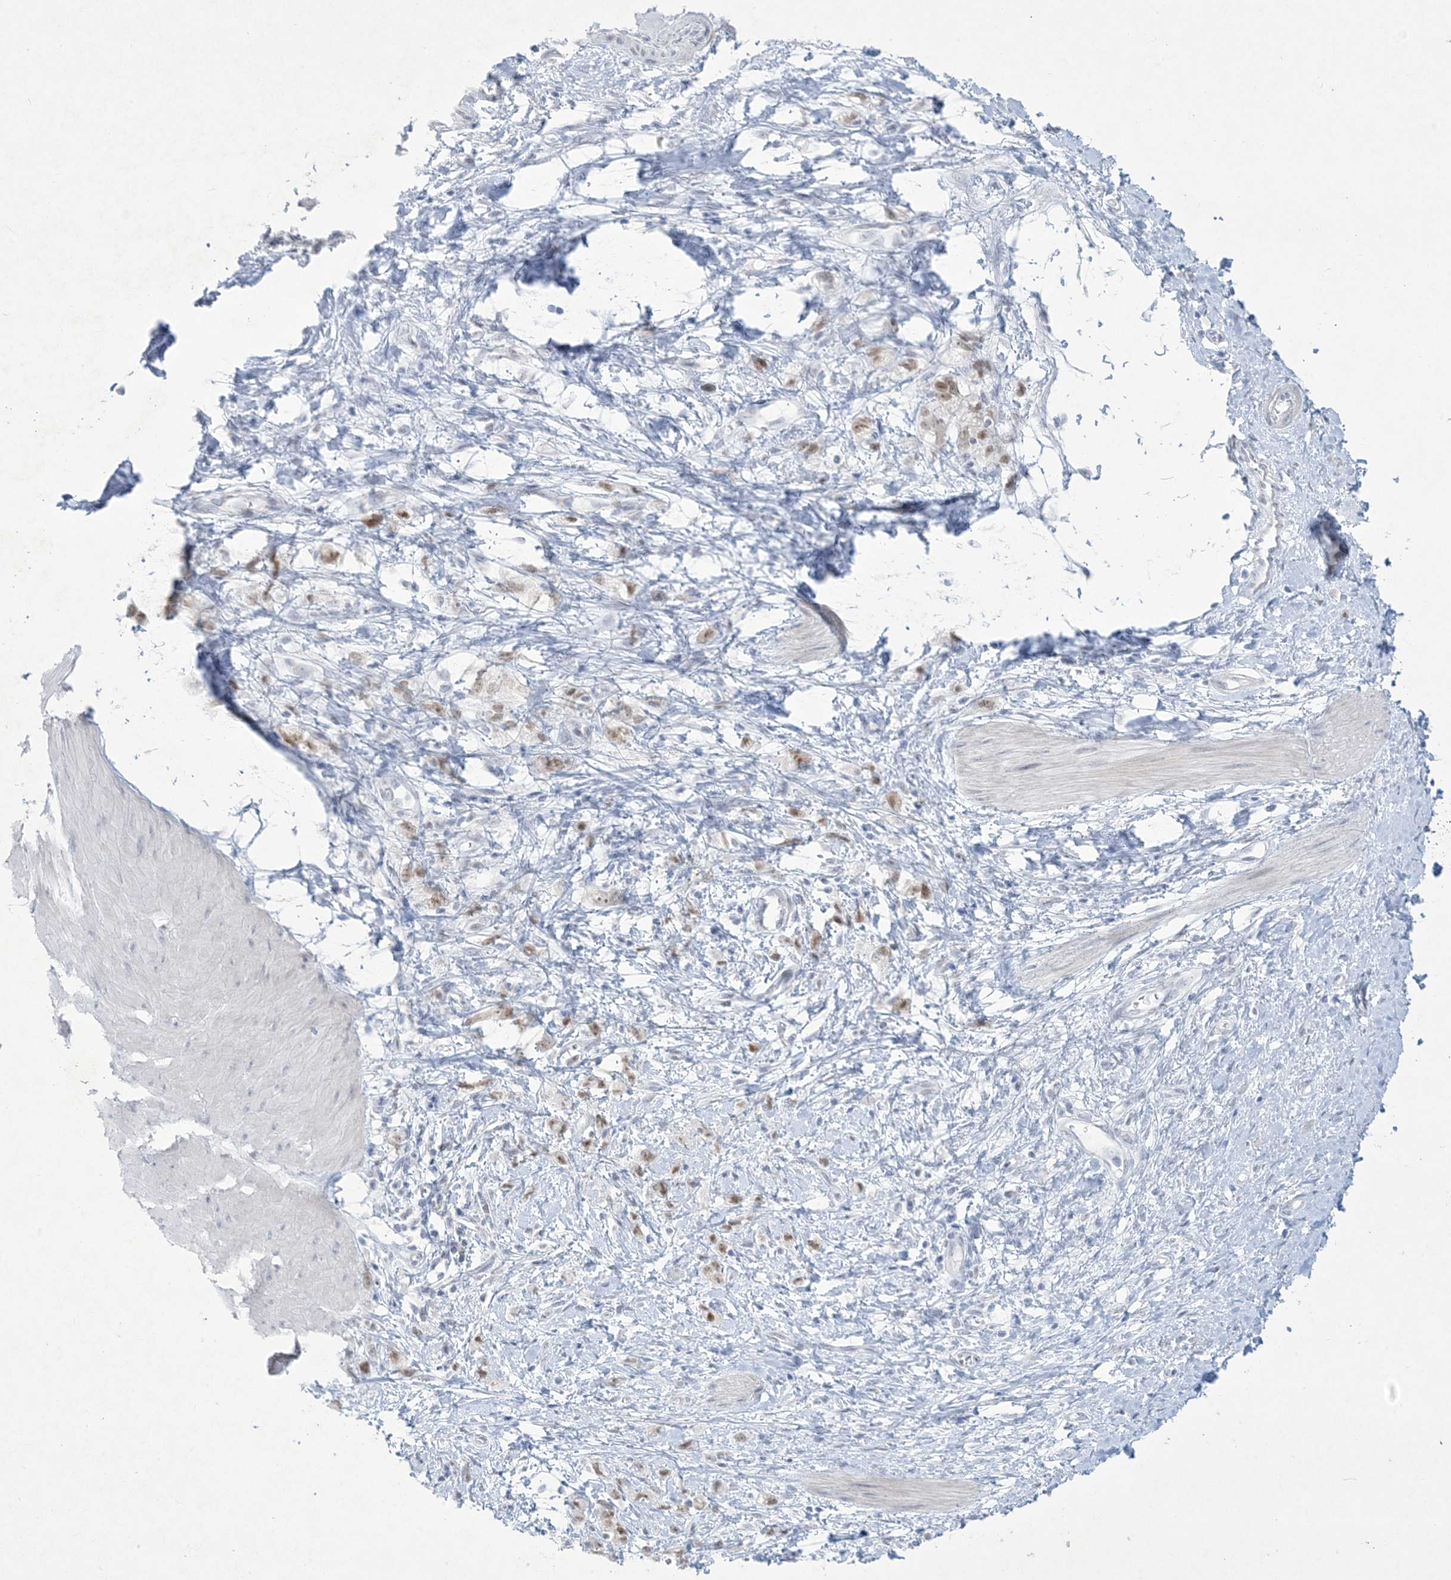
{"staining": {"intensity": "moderate", "quantity": "<25%", "location": "nuclear"}, "tissue": "stomach cancer", "cell_type": "Tumor cells", "image_type": "cancer", "snomed": [{"axis": "morphology", "description": "Adenocarcinoma, NOS"}, {"axis": "topography", "description": "Stomach"}], "caption": "Immunohistochemical staining of stomach cancer shows low levels of moderate nuclear protein staining in approximately <25% of tumor cells.", "gene": "HOMEZ", "patient": {"sex": "female", "age": 76}}